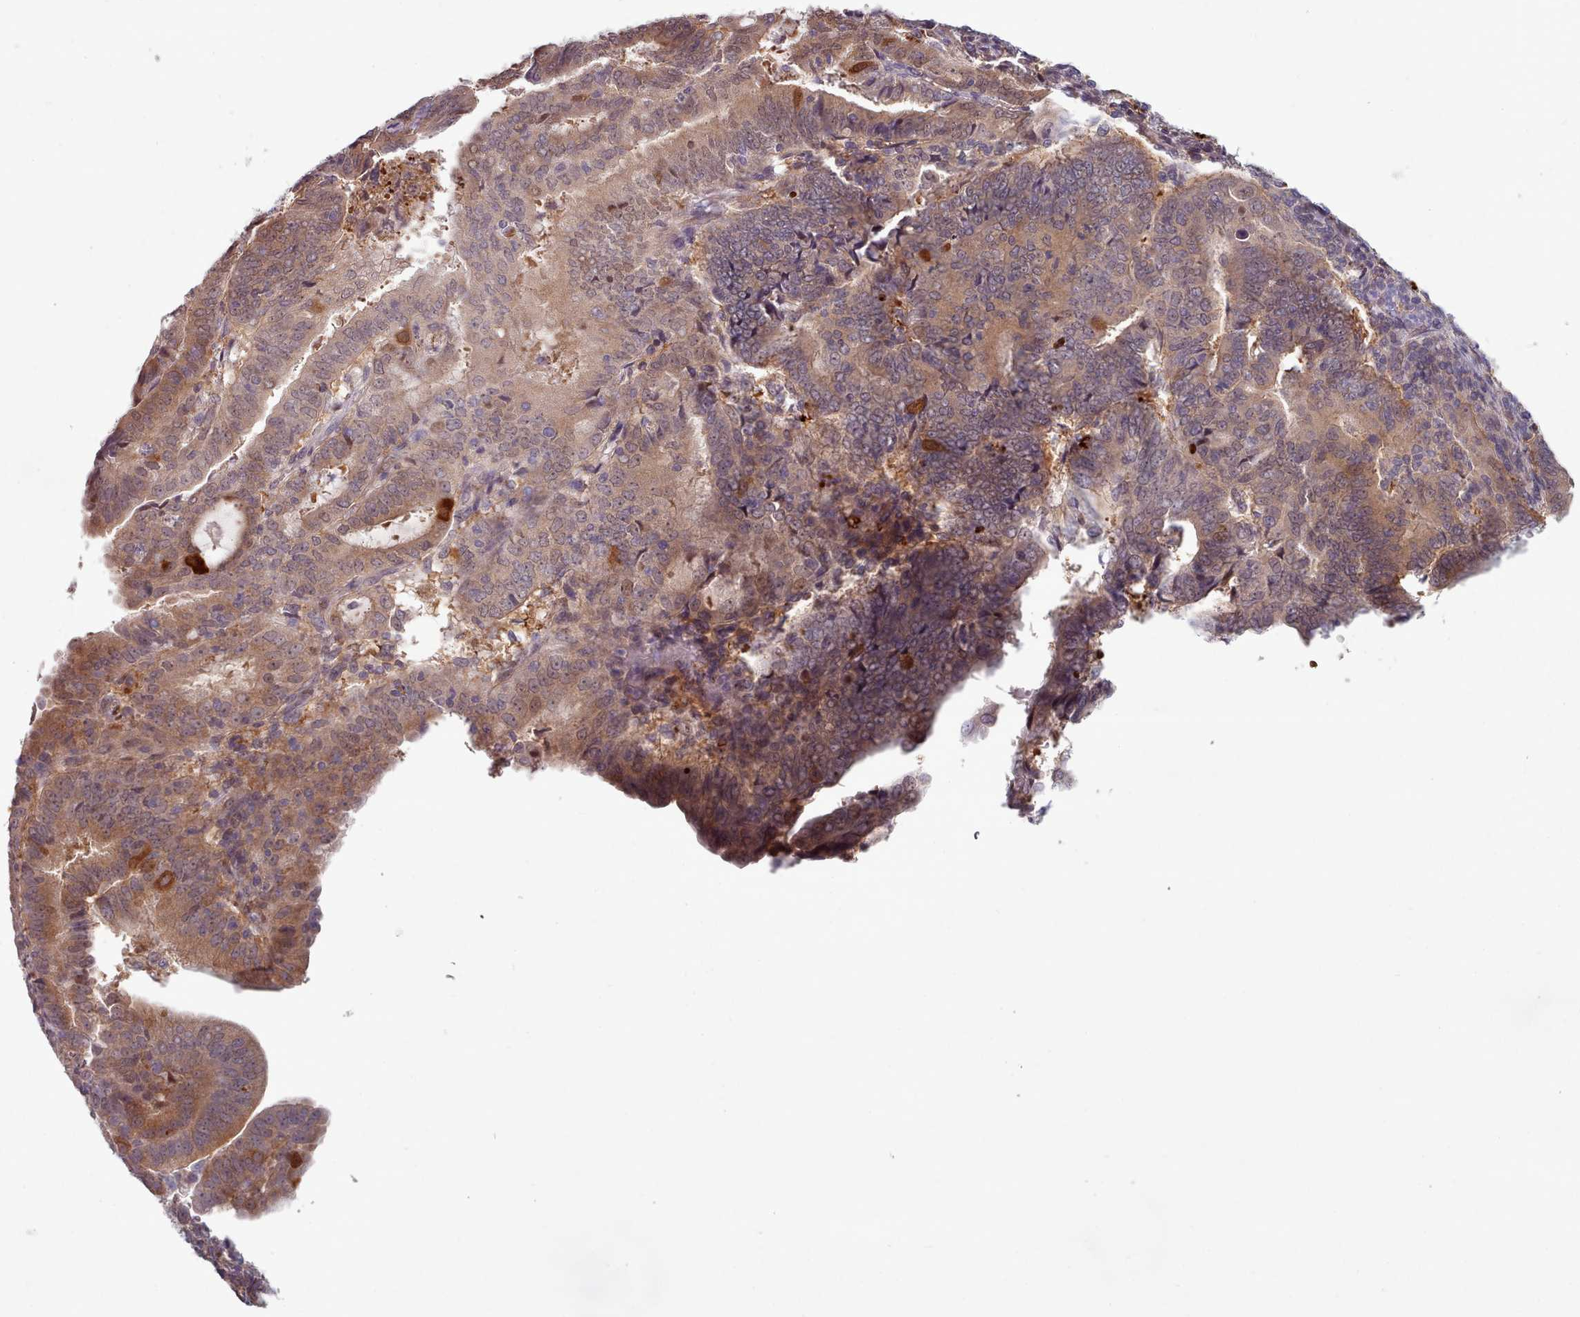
{"staining": {"intensity": "moderate", "quantity": ">75%", "location": "cytoplasmic/membranous"}, "tissue": "endometrial cancer", "cell_type": "Tumor cells", "image_type": "cancer", "snomed": [{"axis": "morphology", "description": "Adenocarcinoma, NOS"}, {"axis": "topography", "description": "Endometrium"}], "caption": "High-power microscopy captured an immunohistochemistry image of adenocarcinoma (endometrial), revealing moderate cytoplasmic/membranous expression in approximately >75% of tumor cells.", "gene": "CLNS1A", "patient": {"sex": "female", "age": 70}}